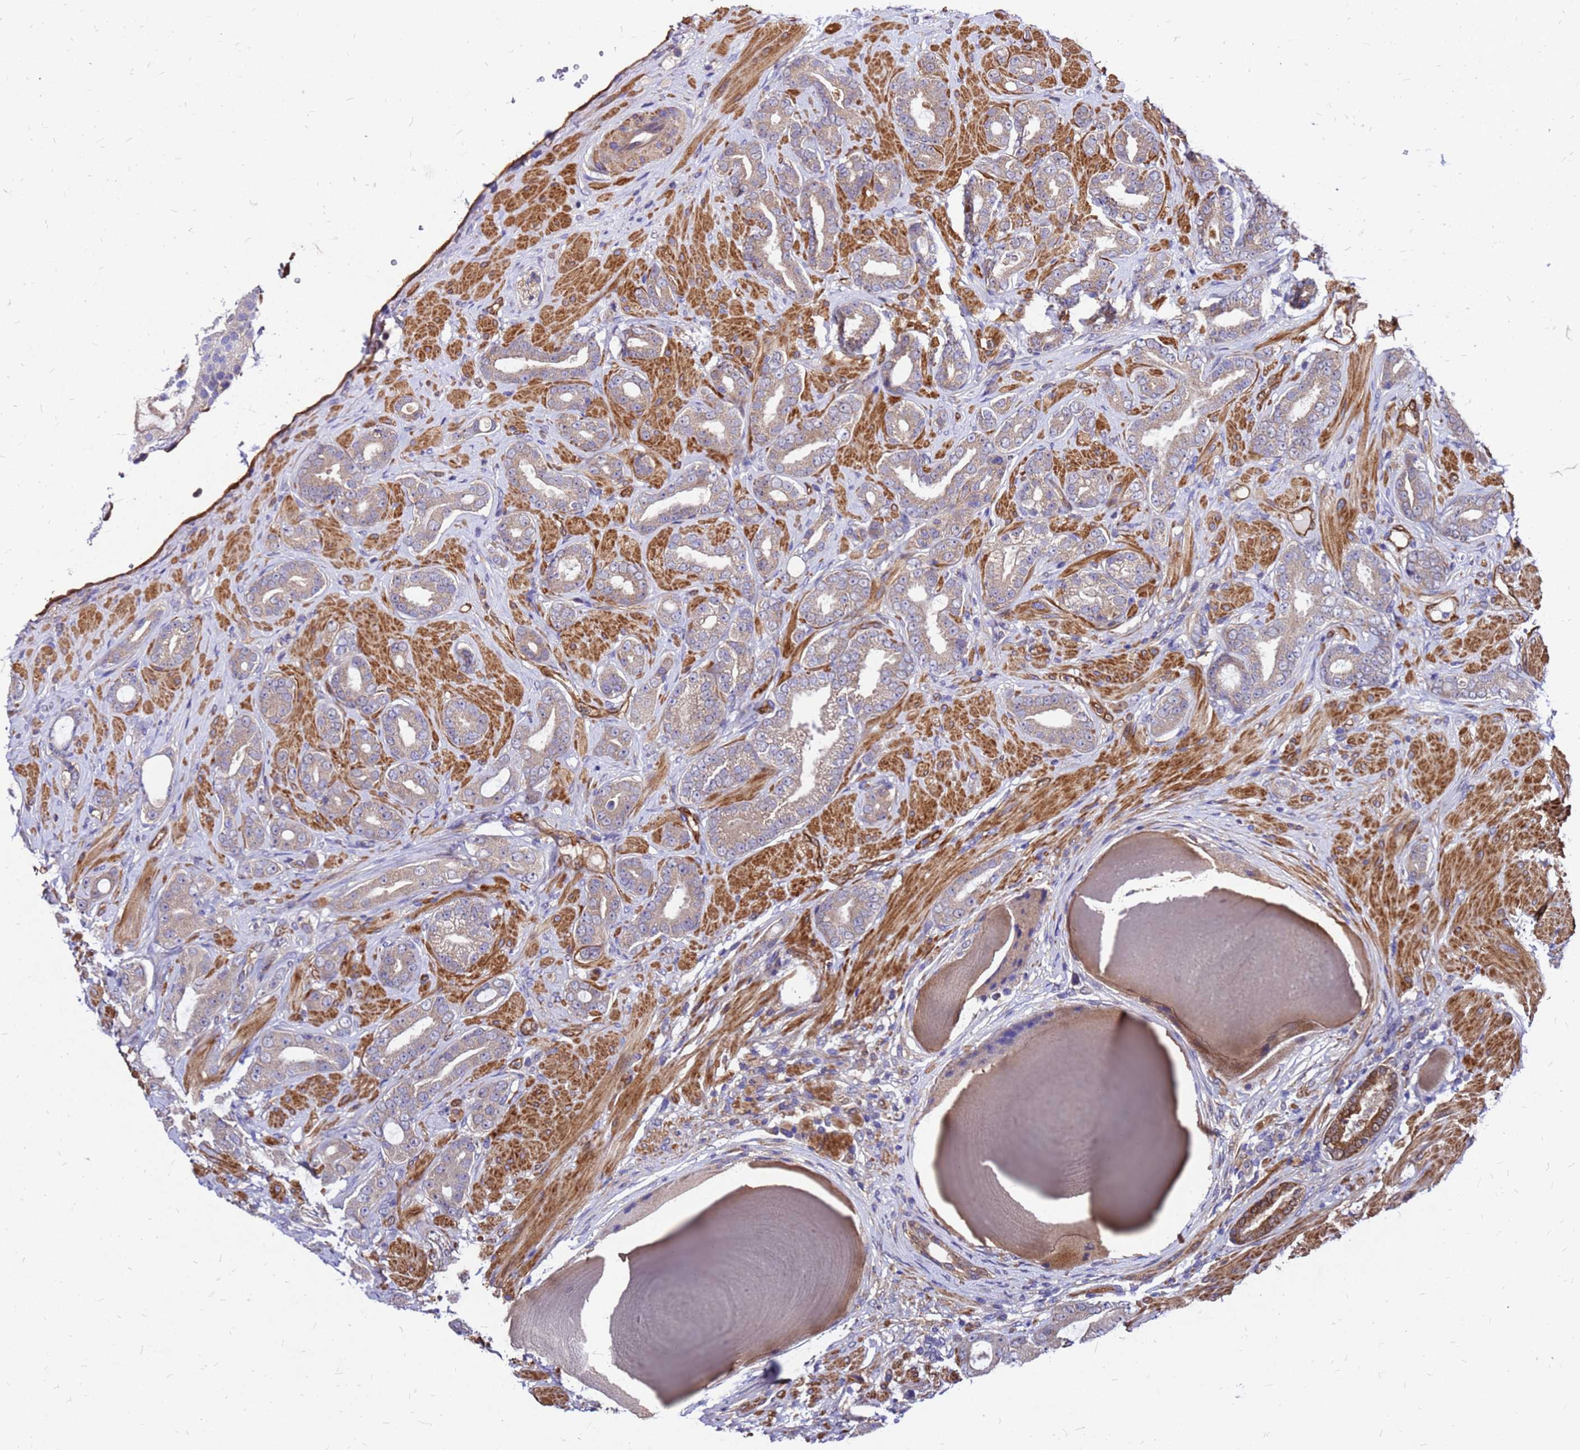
{"staining": {"intensity": "moderate", "quantity": "25%-75%", "location": "cytoplasmic/membranous"}, "tissue": "prostate cancer", "cell_type": "Tumor cells", "image_type": "cancer", "snomed": [{"axis": "morphology", "description": "Adenocarcinoma, Low grade"}, {"axis": "topography", "description": "Prostate"}], "caption": "An immunohistochemistry histopathology image of neoplastic tissue is shown. Protein staining in brown shows moderate cytoplasmic/membranous positivity in prostate low-grade adenocarcinoma within tumor cells. (Stains: DAB in brown, nuclei in blue, Microscopy: brightfield microscopy at high magnification).", "gene": "DUSP23", "patient": {"sex": "male", "age": 57}}